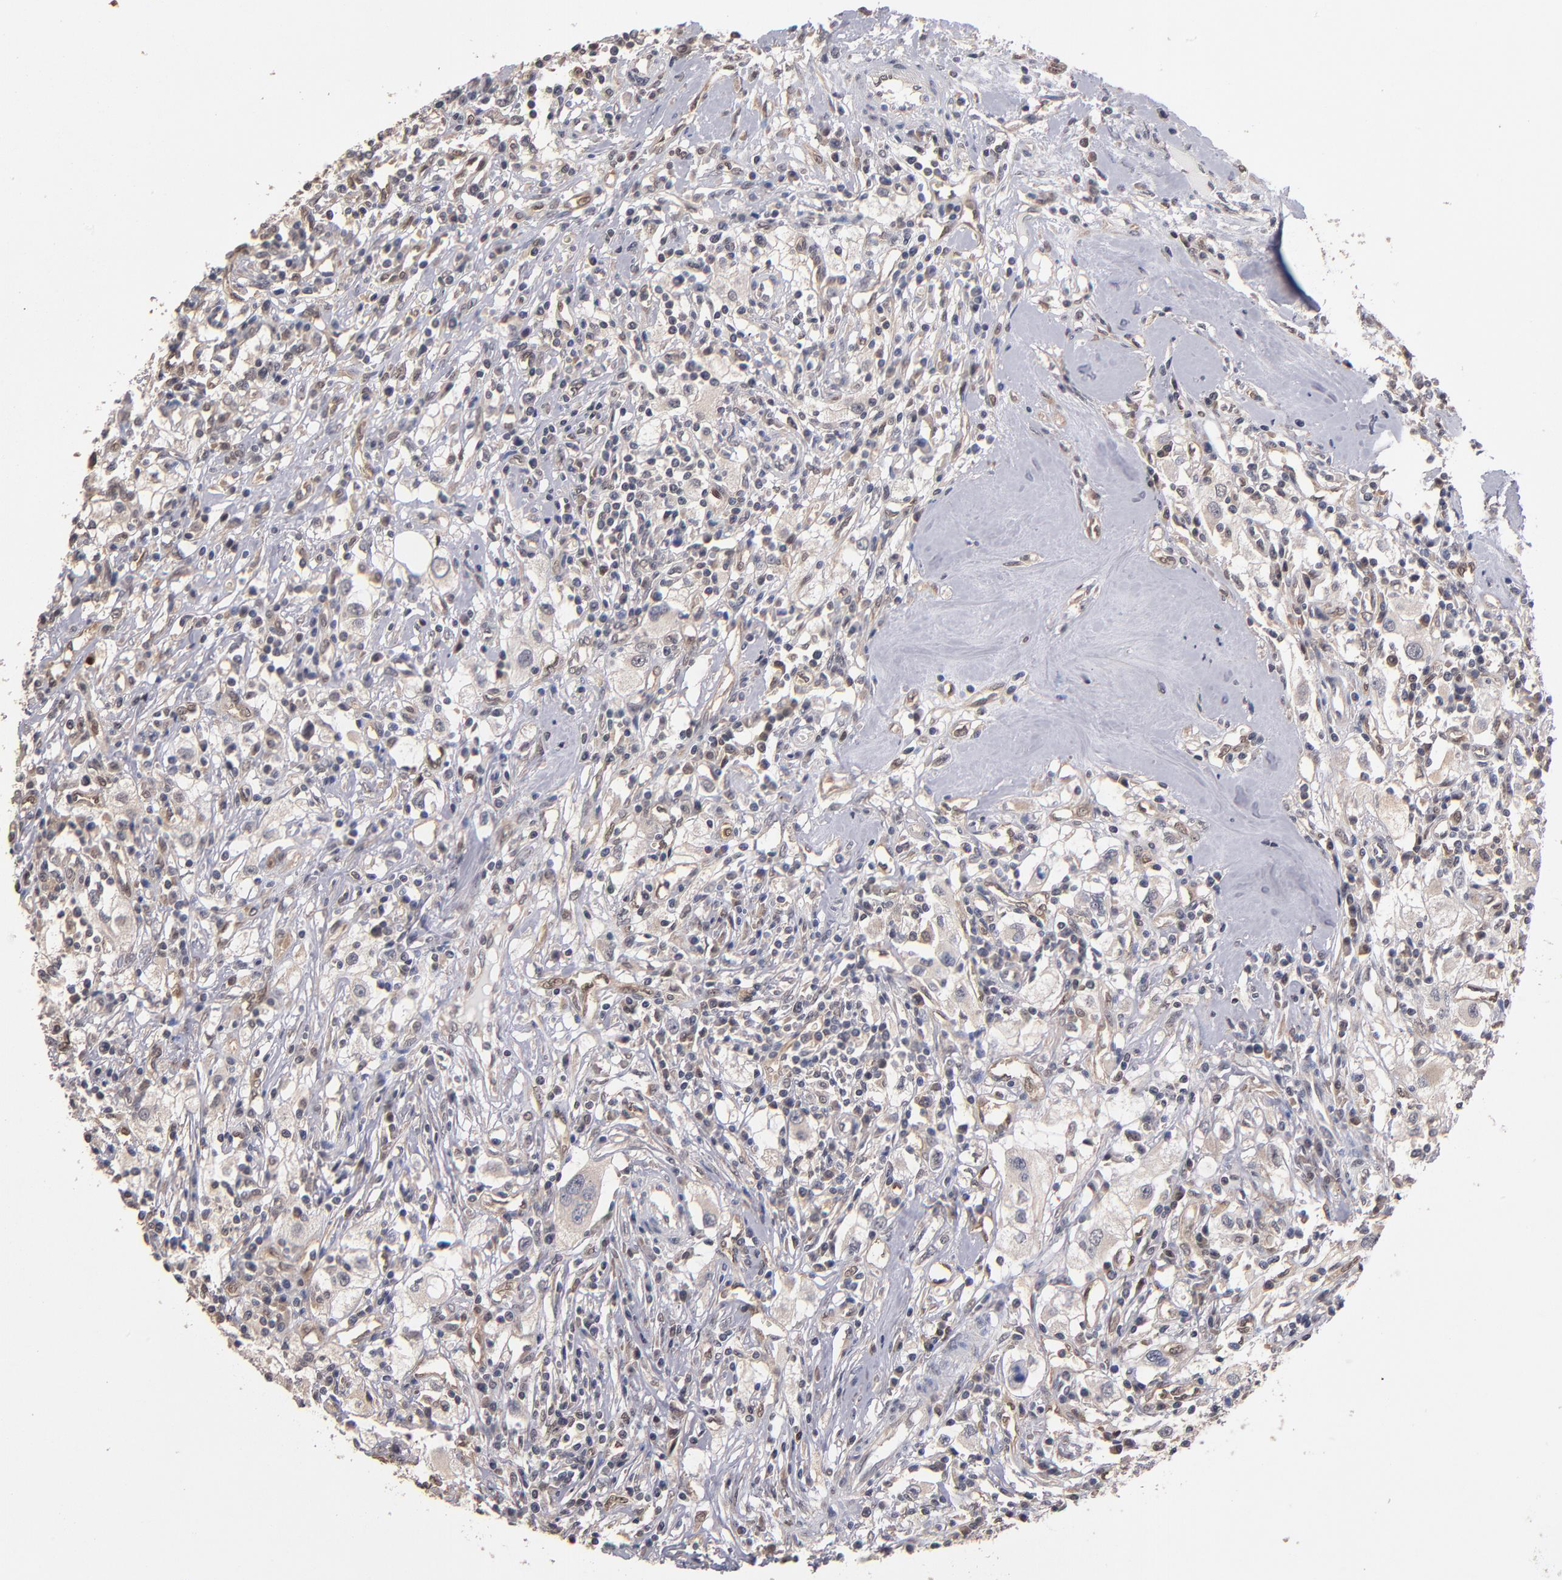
{"staining": {"intensity": "negative", "quantity": "none", "location": "none"}, "tissue": "renal cancer", "cell_type": "Tumor cells", "image_type": "cancer", "snomed": [{"axis": "morphology", "description": "Adenocarcinoma, NOS"}, {"axis": "topography", "description": "Kidney"}], "caption": "Immunohistochemical staining of renal cancer (adenocarcinoma) shows no significant staining in tumor cells.", "gene": "PSMD10", "patient": {"sex": "male", "age": 82}}